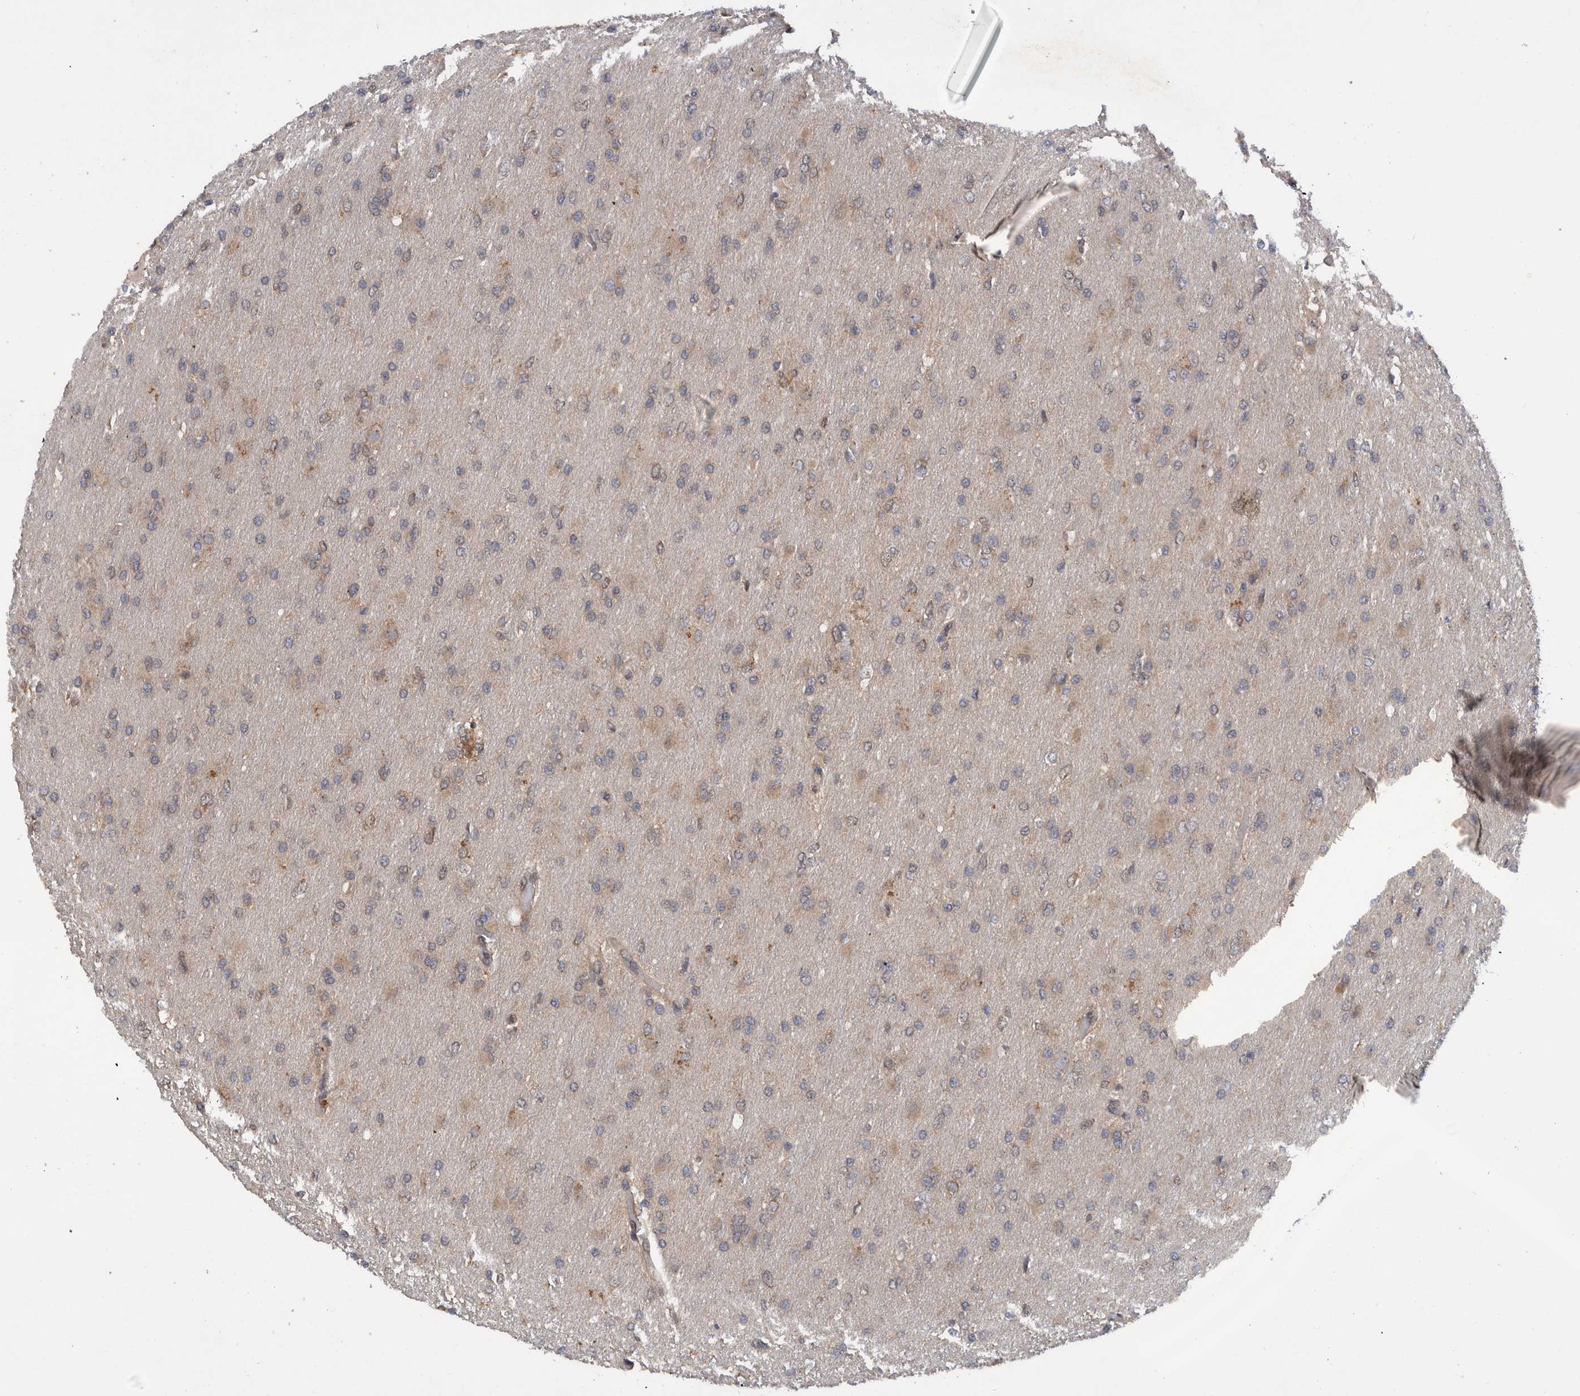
{"staining": {"intensity": "weak", "quantity": "<25%", "location": "cytoplasmic/membranous"}, "tissue": "glioma", "cell_type": "Tumor cells", "image_type": "cancer", "snomed": [{"axis": "morphology", "description": "Glioma, malignant, High grade"}, {"axis": "topography", "description": "Cerebral cortex"}], "caption": "This is a histopathology image of immunohistochemistry staining of malignant glioma (high-grade), which shows no positivity in tumor cells.", "gene": "PLPBP", "patient": {"sex": "female", "age": 36}}